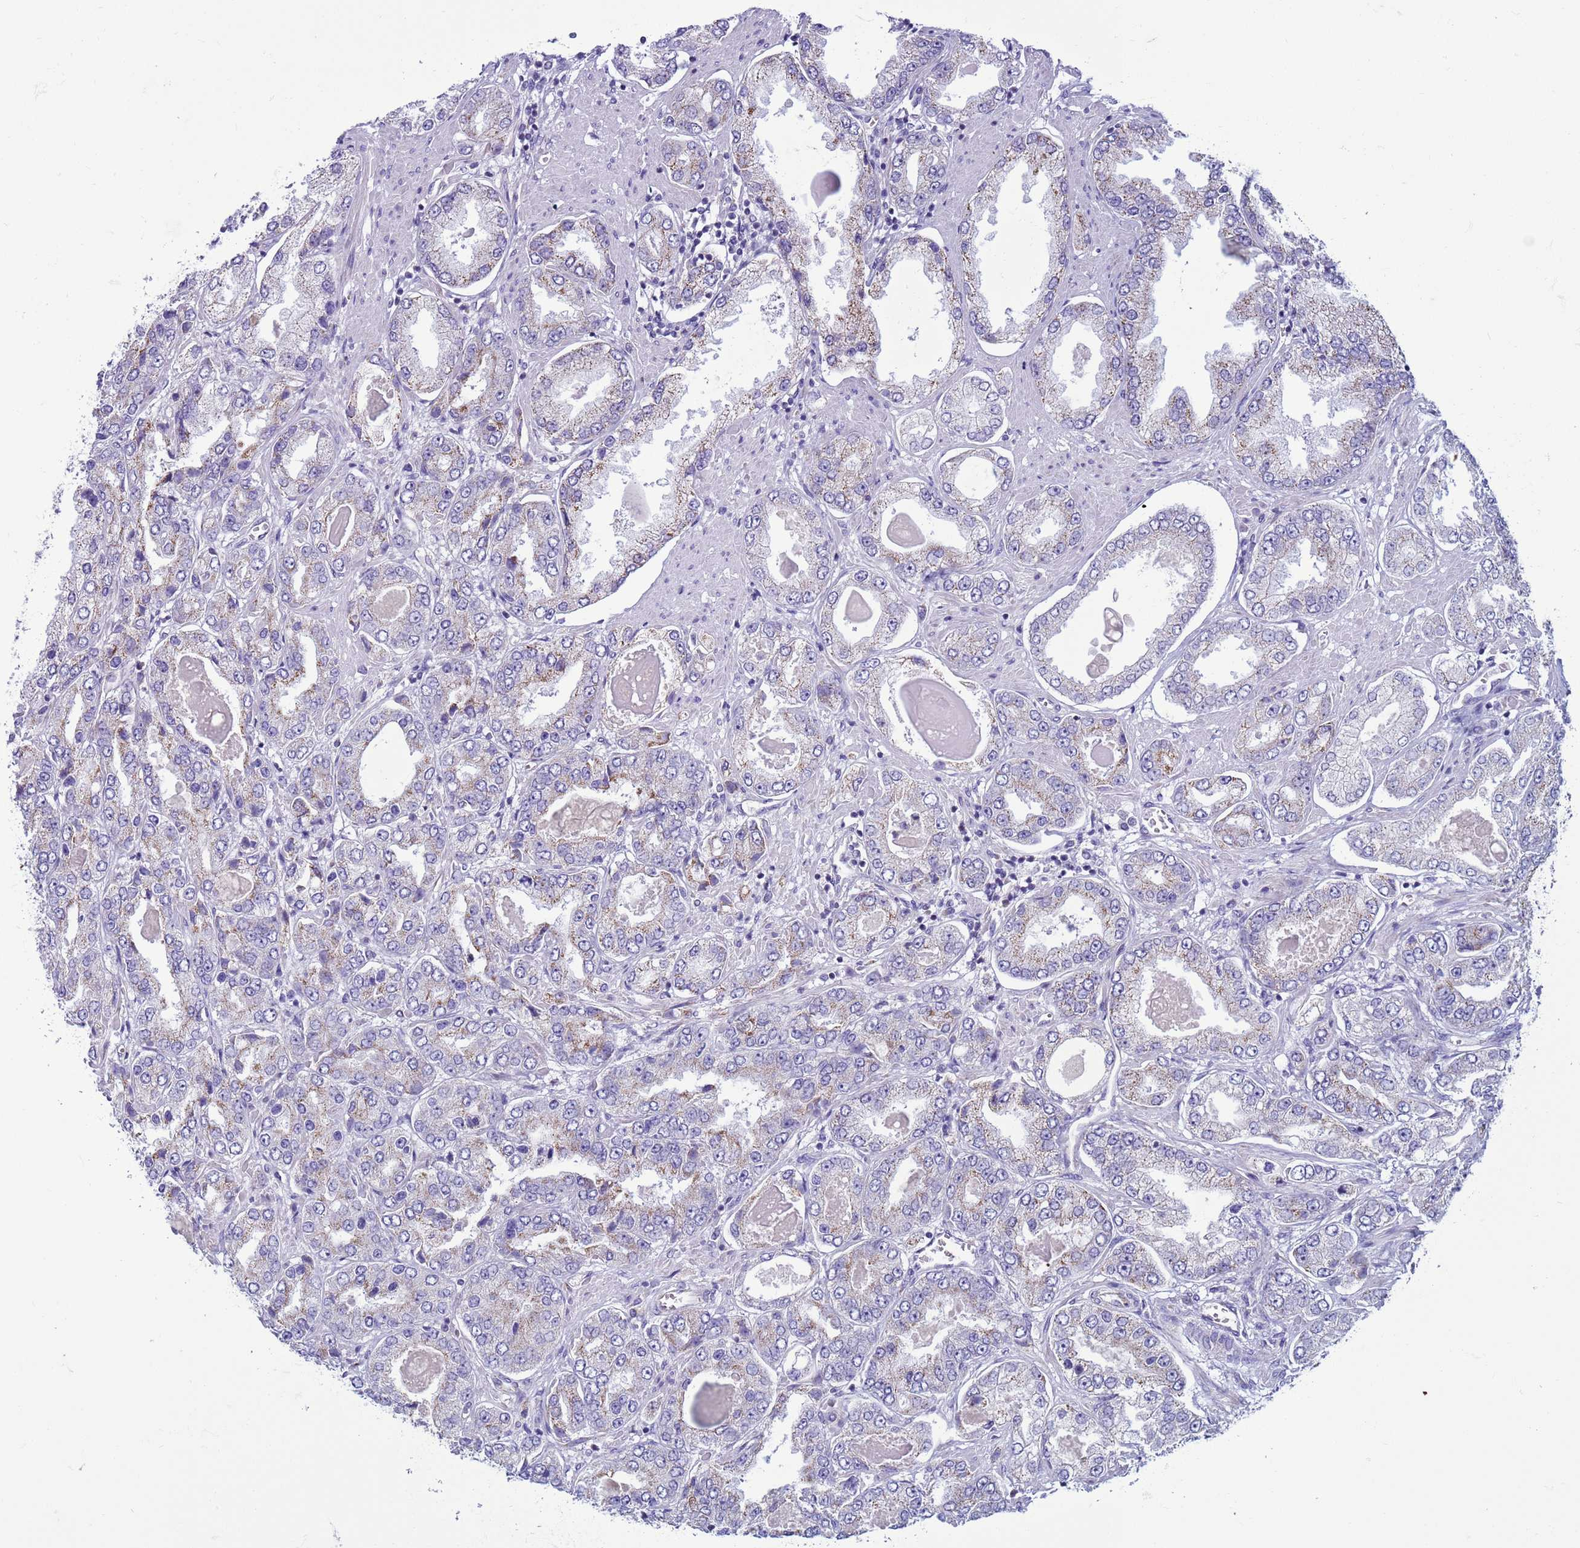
{"staining": {"intensity": "weak", "quantity": "<25%", "location": "cytoplasmic/membranous"}, "tissue": "prostate cancer", "cell_type": "Tumor cells", "image_type": "cancer", "snomed": [{"axis": "morphology", "description": "Adenocarcinoma, High grade"}, {"axis": "topography", "description": "Prostate"}], "caption": "High power microscopy image of an IHC histopathology image of prostate cancer, revealing no significant expression in tumor cells.", "gene": "NCALD", "patient": {"sex": "male", "age": 68}}